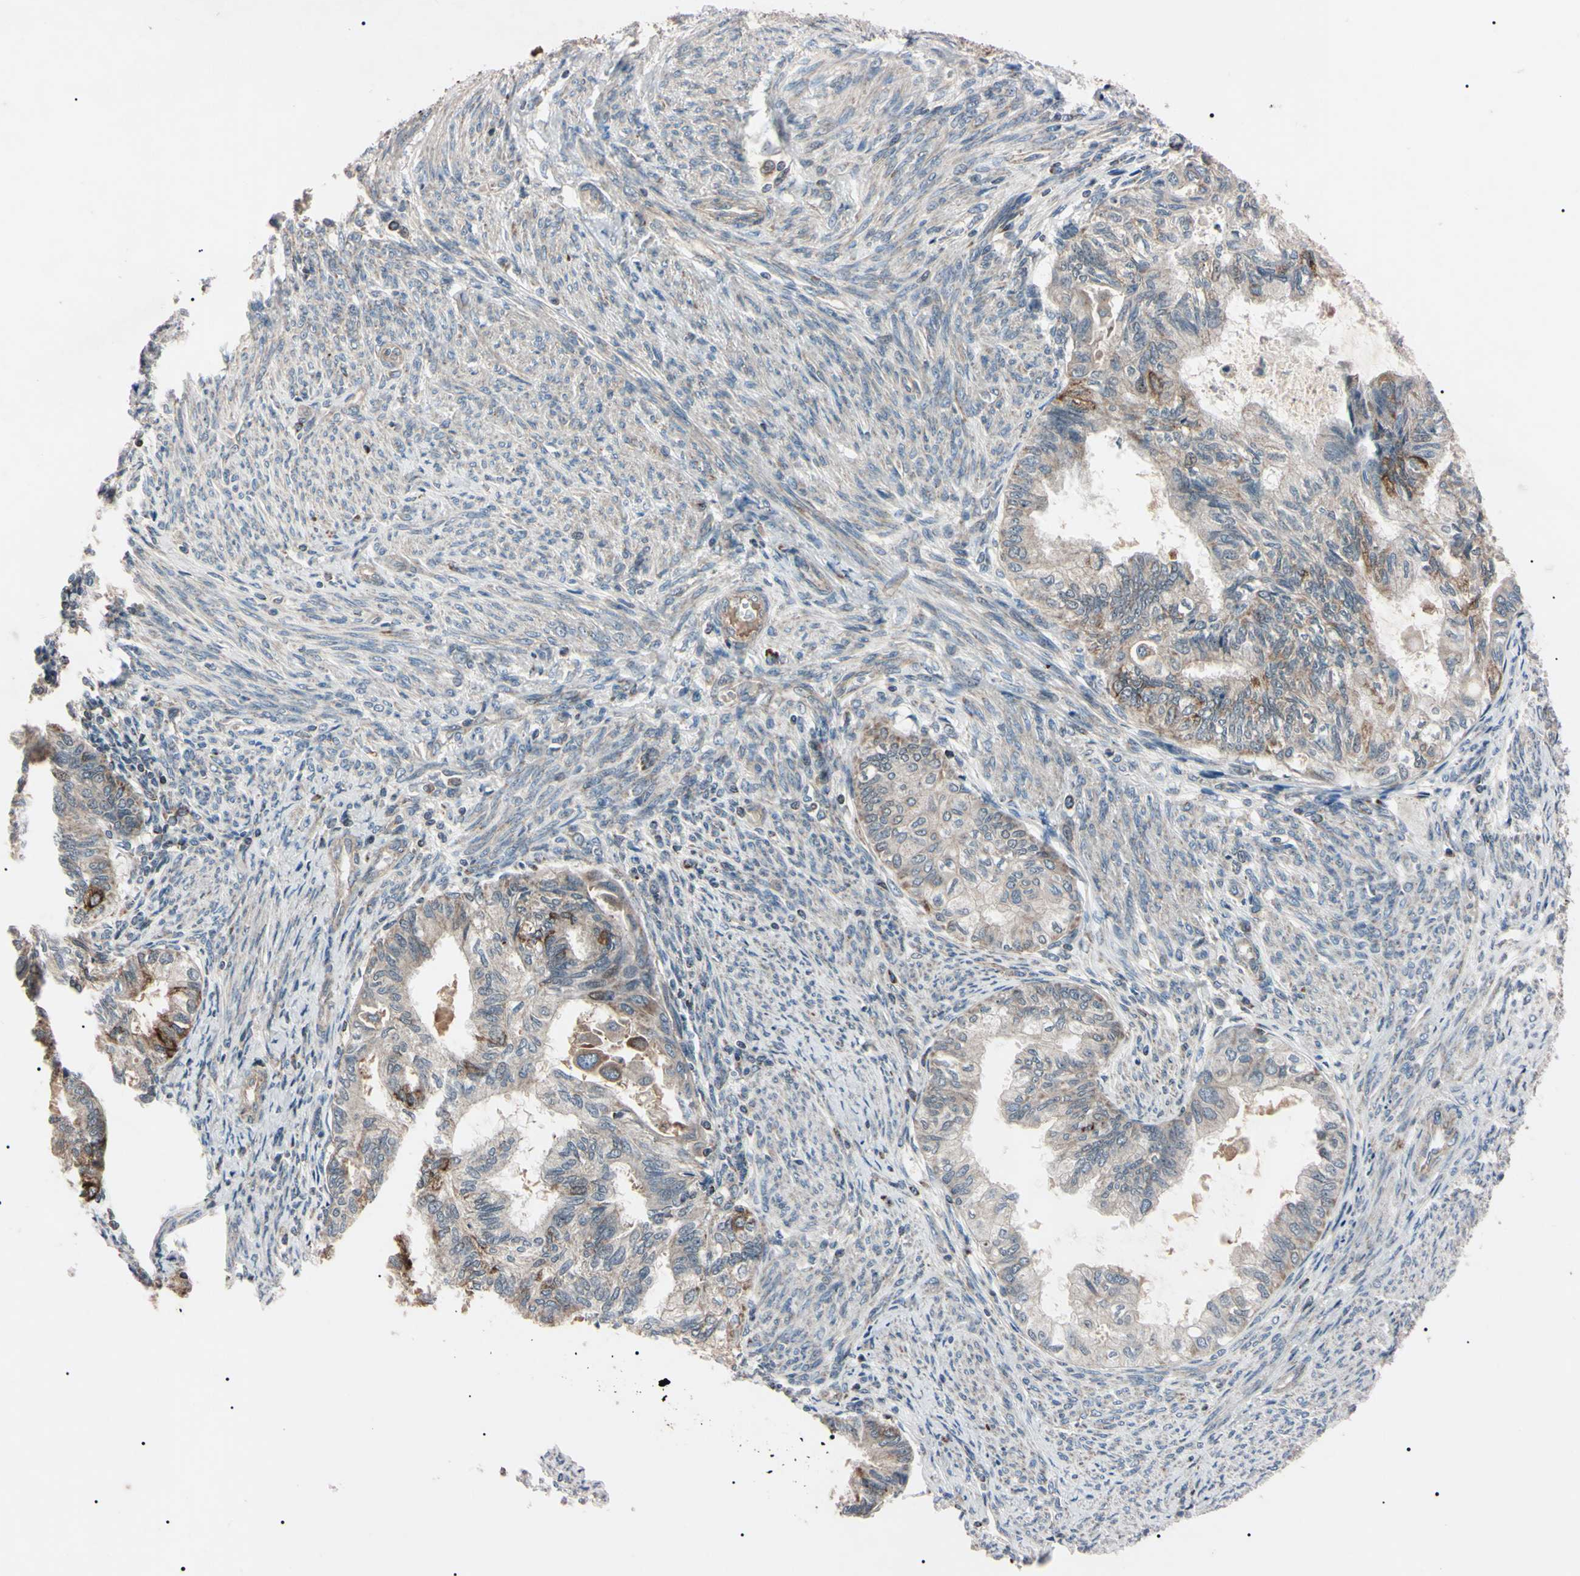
{"staining": {"intensity": "moderate", "quantity": "25%-75%", "location": "cytoplasmic/membranous"}, "tissue": "cervical cancer", "cell_type": "Tumor cells", "image_type": "cancer", "snomed": [{"axis": "morphology", "description": "Normal tissue, NOS"}, {"axis": "morphology", "description": "Adenocarcinoma, NOS"}, {"axis": "topography", "description": "Cervix"}, {"axis": "topography", "description": "Endometrium"}], "caption": "Brown immunohistochemical staining in human cervical cancer (adenocarcinoma) reveals moderate cytoplasmic/membranous staining in about 25%-75% of tumor cells. (Stains: DAB in brown, nuclei in blue, Microscopy: brightfield microscopy at high magnification).", "gene": "TNFRSF1A", "patient": {"sex": "female", "age": 86}}